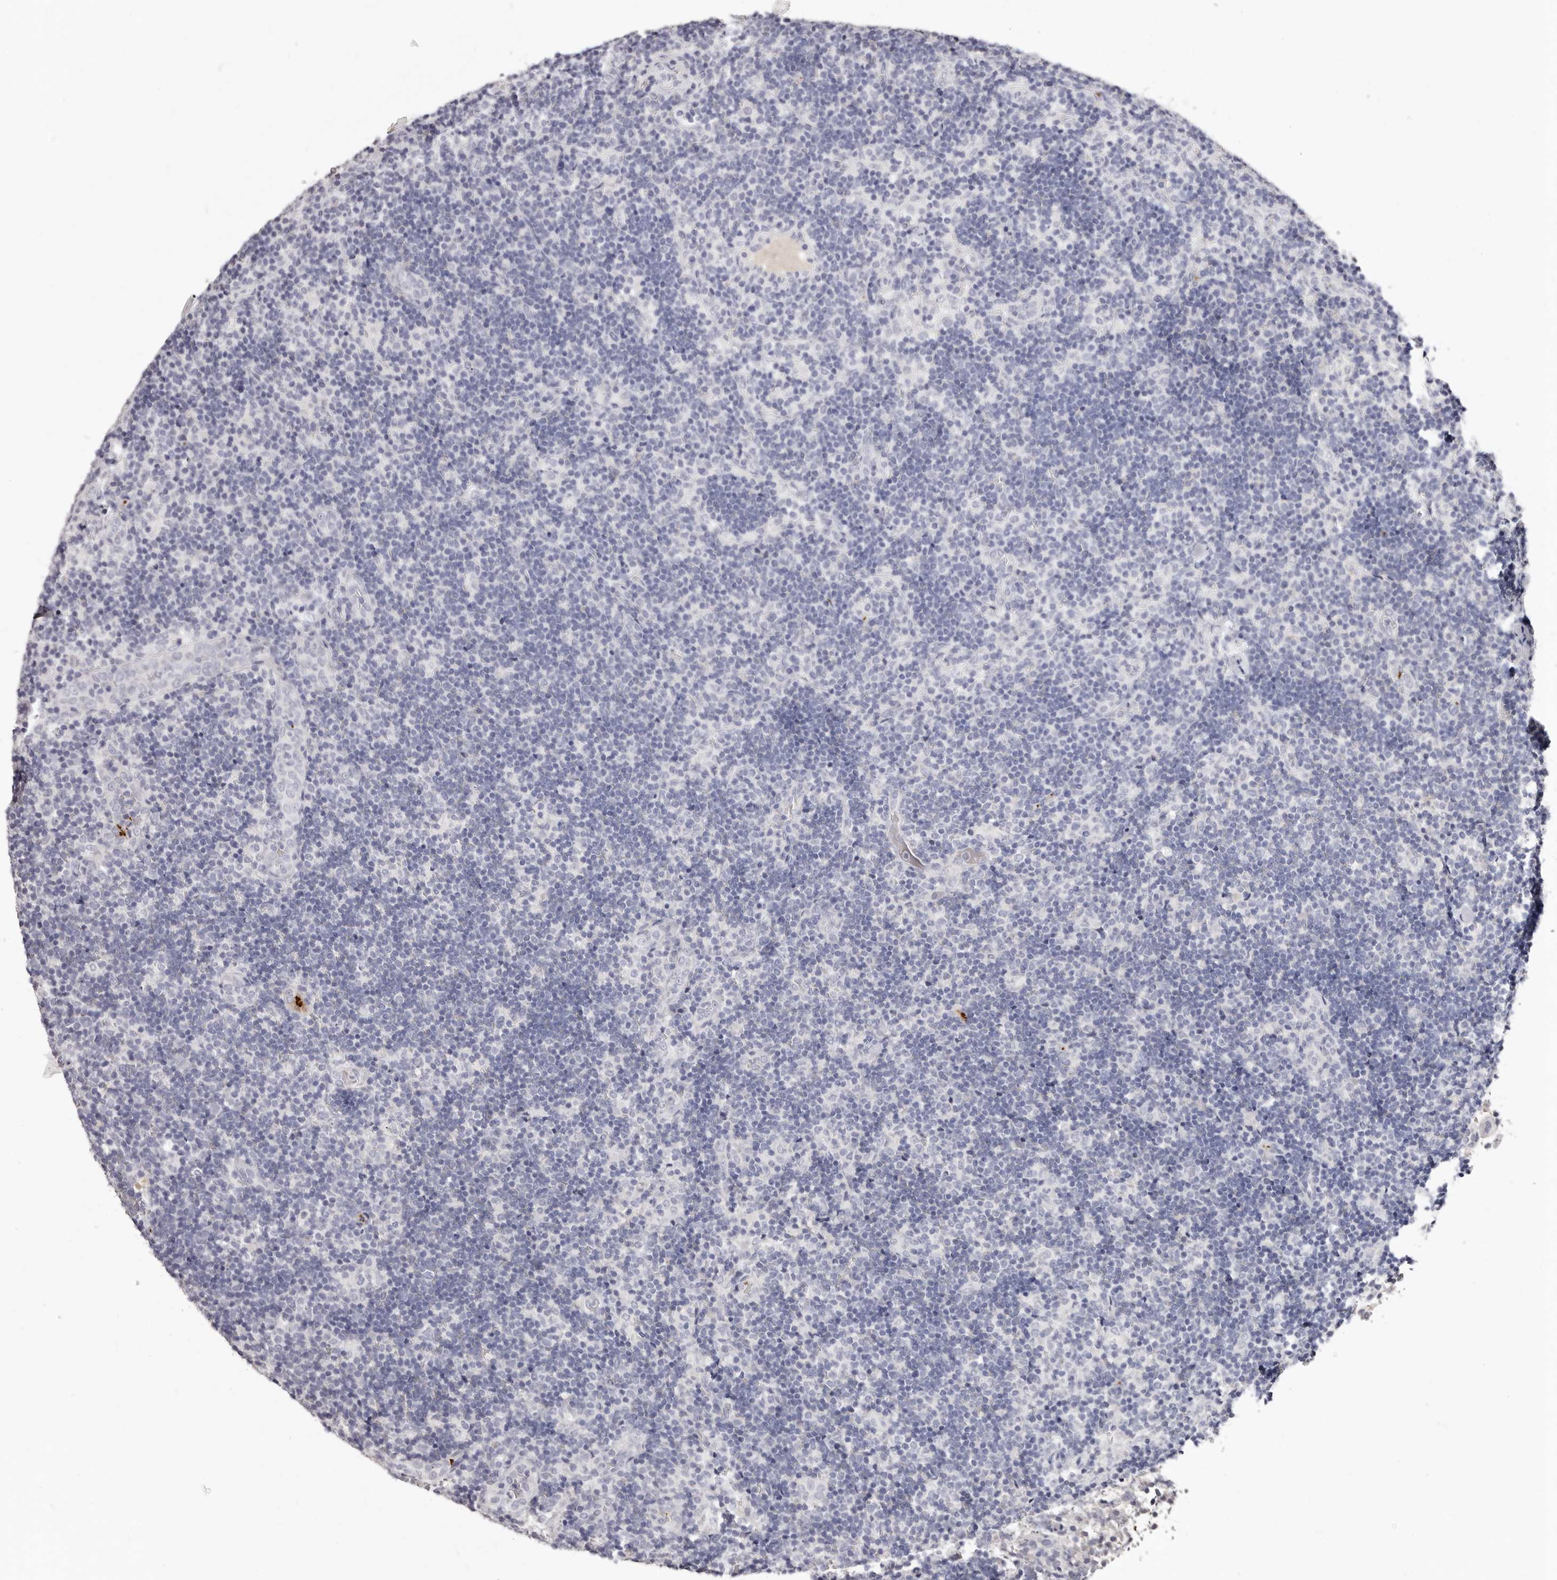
{"staining": {"intensity": "negative", "quantity": "none", "location": "none"}, "tissue": "lymph node", "cell_type": "Germinal center cells", "image_type": "normal", "snomed": [{"axis": "morphology", "description": "Normal tissue, NOS"}, {"axis": "topography", "description": "Lymph node"}], "caption": "The histopathology image displays no significant positivity in germinal center cells of lymph node. Brightfield microscopy of IHC stained with DAB (3,3'-diaminobenzidine) (brown) and hematoxylin (blue), captured at high magnification.", "gene": "PF4", "patient": {"sex": "female", "age": 22}}